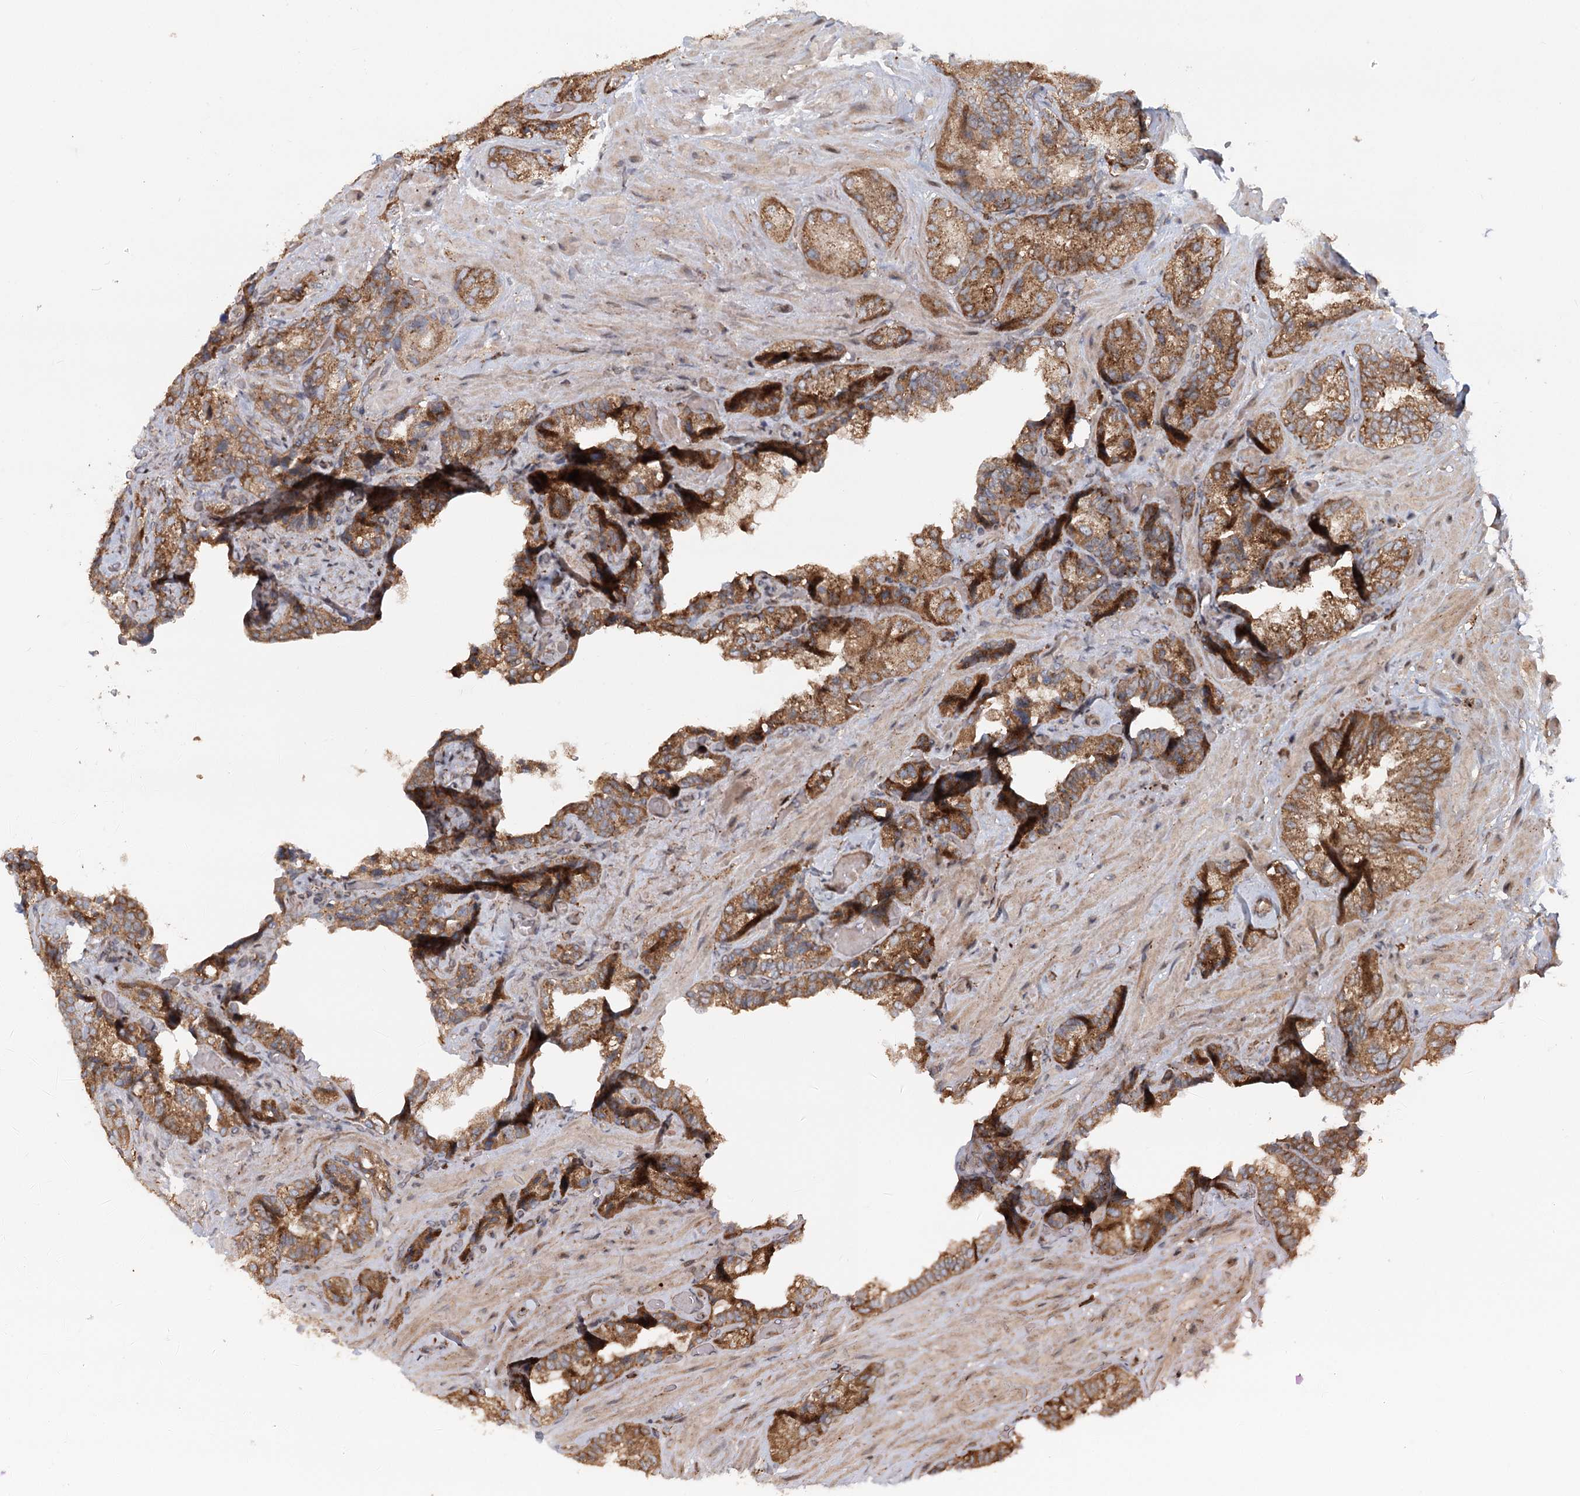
{"staining": {"intensity": "moderate", "quantity": ">75%", "location": "cytoplasmic/membranous"}, "tissue": "seminal vesicle", "cell_type": "Glandular cells", "image_type": "normal", "snomed": [{"axis": "morphology", "description": "Normal tissue, NOS"}, {"axis": "topography", "description": "Prostate and seminal vesicle, NOS"}, {"axis": "topography", "description": "Prostate"}, {"axis": "topography", "description": "Seminal veicle"}], "caption": "Protein analysis of benign seminal vesicle exhibits moderate cytoplasmic/membranous expression in approximately >75% of glandular cells.", "gene": "RNF111", "patient": {"sex": "male", "age": 67}}